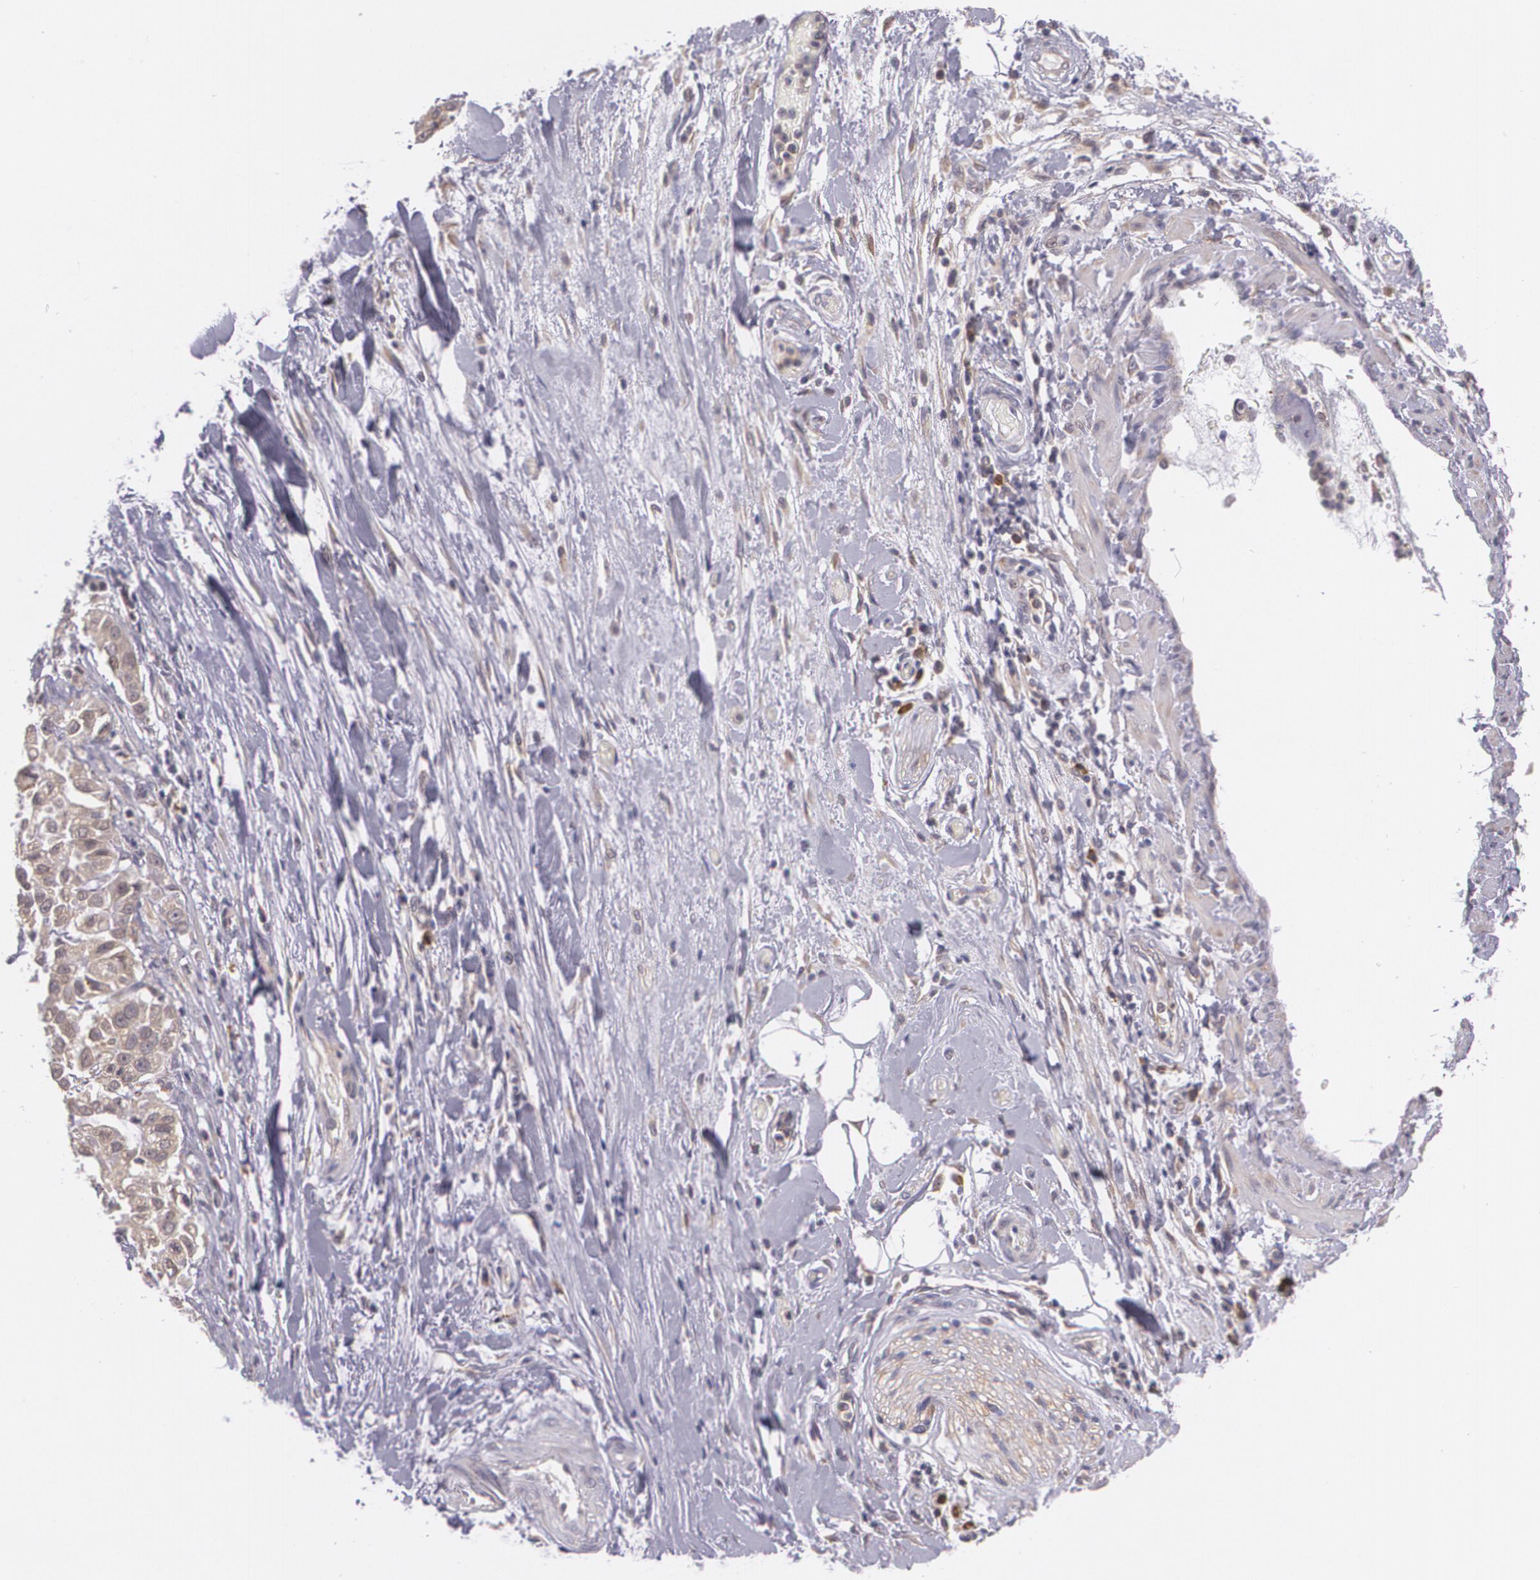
{"staining": {"intensity": "weak", "quantity": ">75%", "location": "cytoplasmic/membranous"}, "tissue": "pancreatic cancer", "cell_type": "Tumor cells", "image_type": "cancer", "snomed": [{"axis": "morphology", "description": "Adenocarcinoma, NOS"}, {"axis": "topography", "description": "Pancreas"}], "caption": "Immunohistochemical staining of human pancreatic adenocarcinoma shows weak cytoplasmic/membranous protein staining in about >75% of tumor cells.", "gene": "CCL17", "patient": {"sex": "female", "age": 52}}